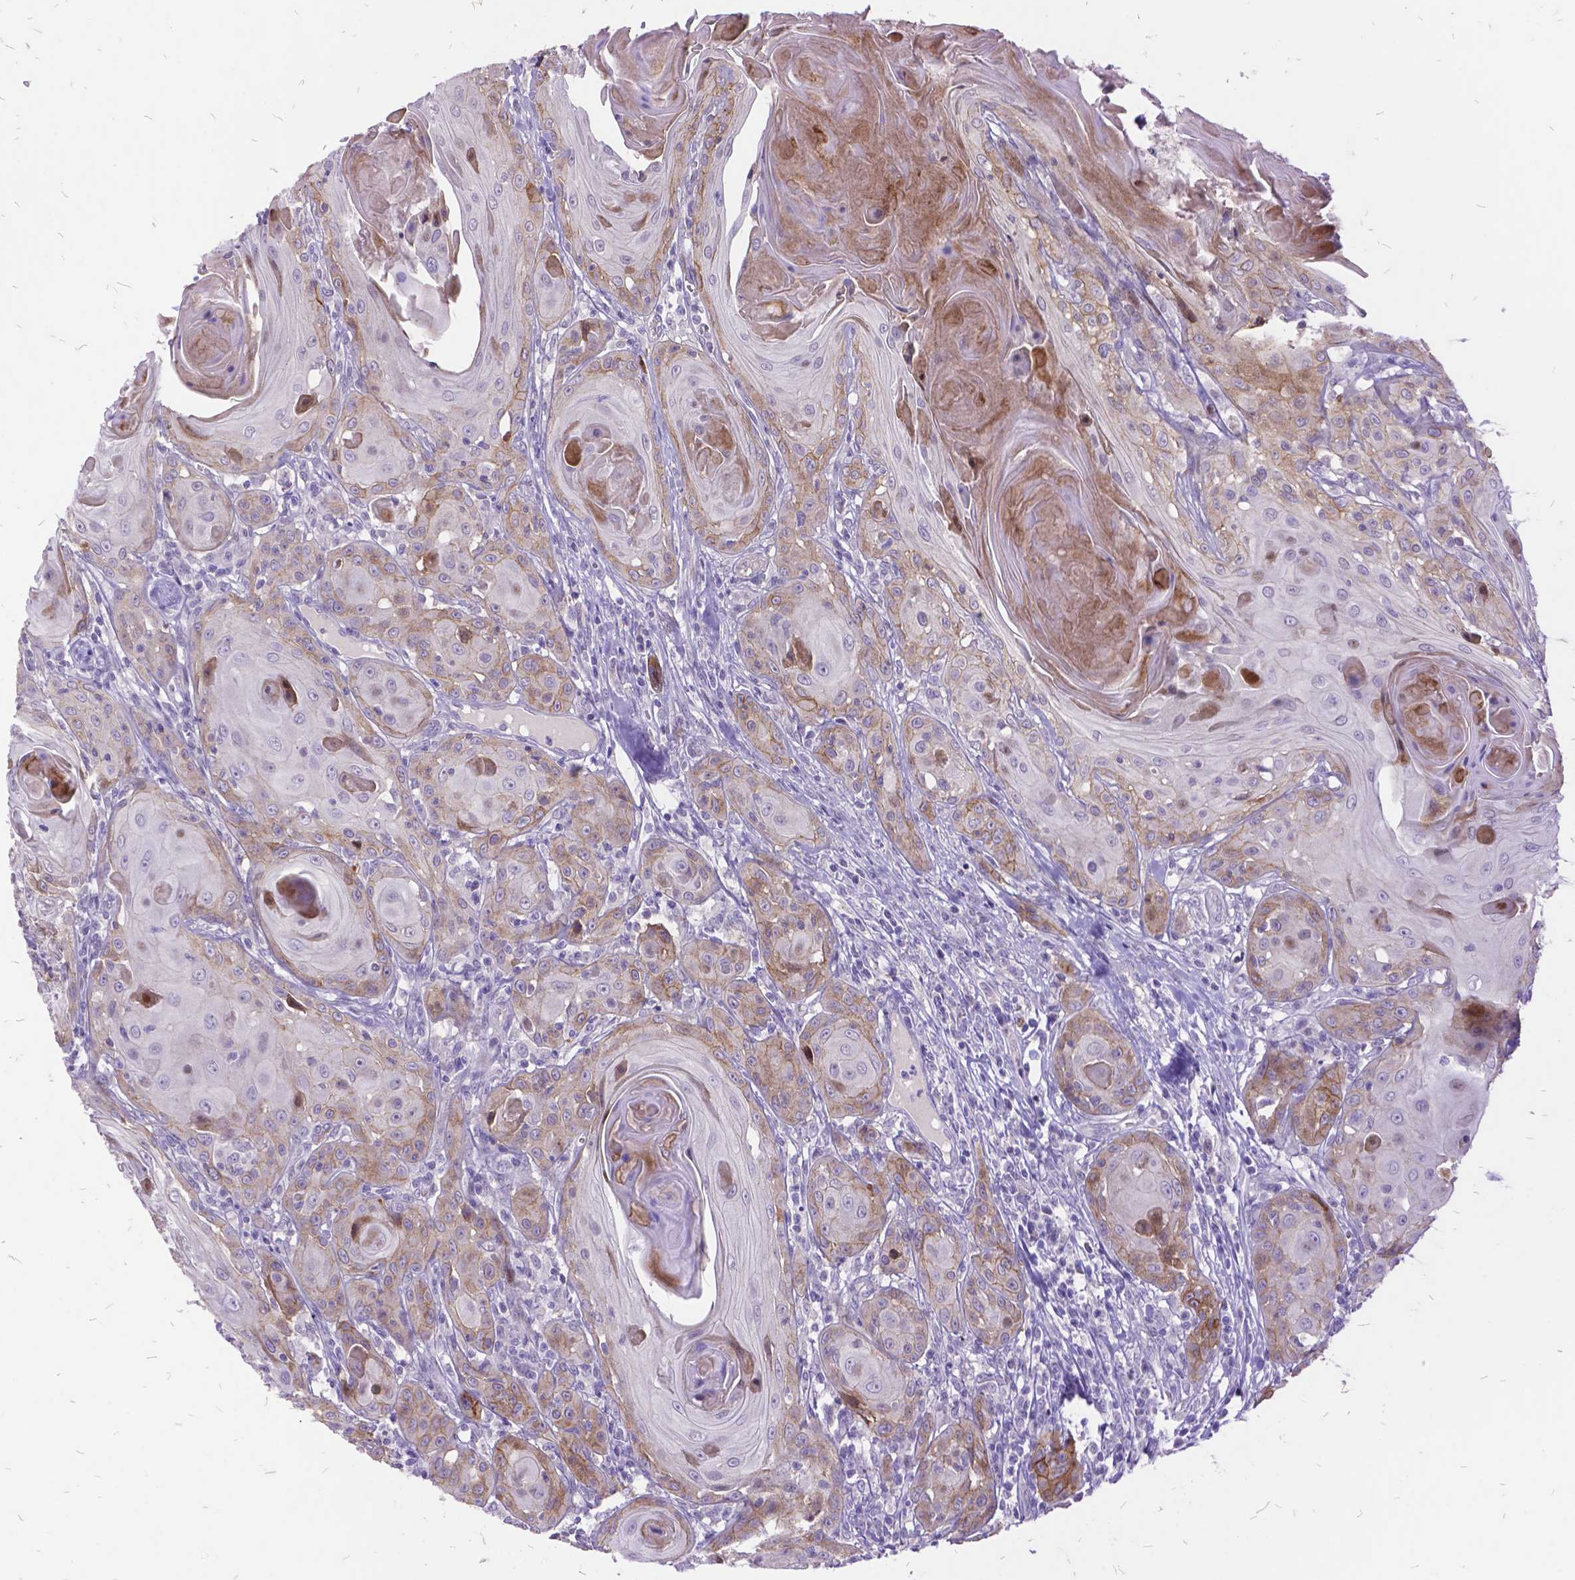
{"staining": {"intensity": "weak", "quantity": "25%-75%", "location": "cytoplasmic/membranous"}, "tissue": "head and neck cancer", "cell_type": "Tumor cells", "image_type": "cancer", "snomed": [{"axis": "morphology", "description": "Squamous cell carcinoma, NOS"}, {"axis": "topography", "description": "Head-Neck"}], "caption": "A brown stain shows weak cytoplasmic/membranous expression of a protein in head and neck cancer tumor cells.", "gene": "ITGB6", "patient": {"sex": "female", "age": 80}}